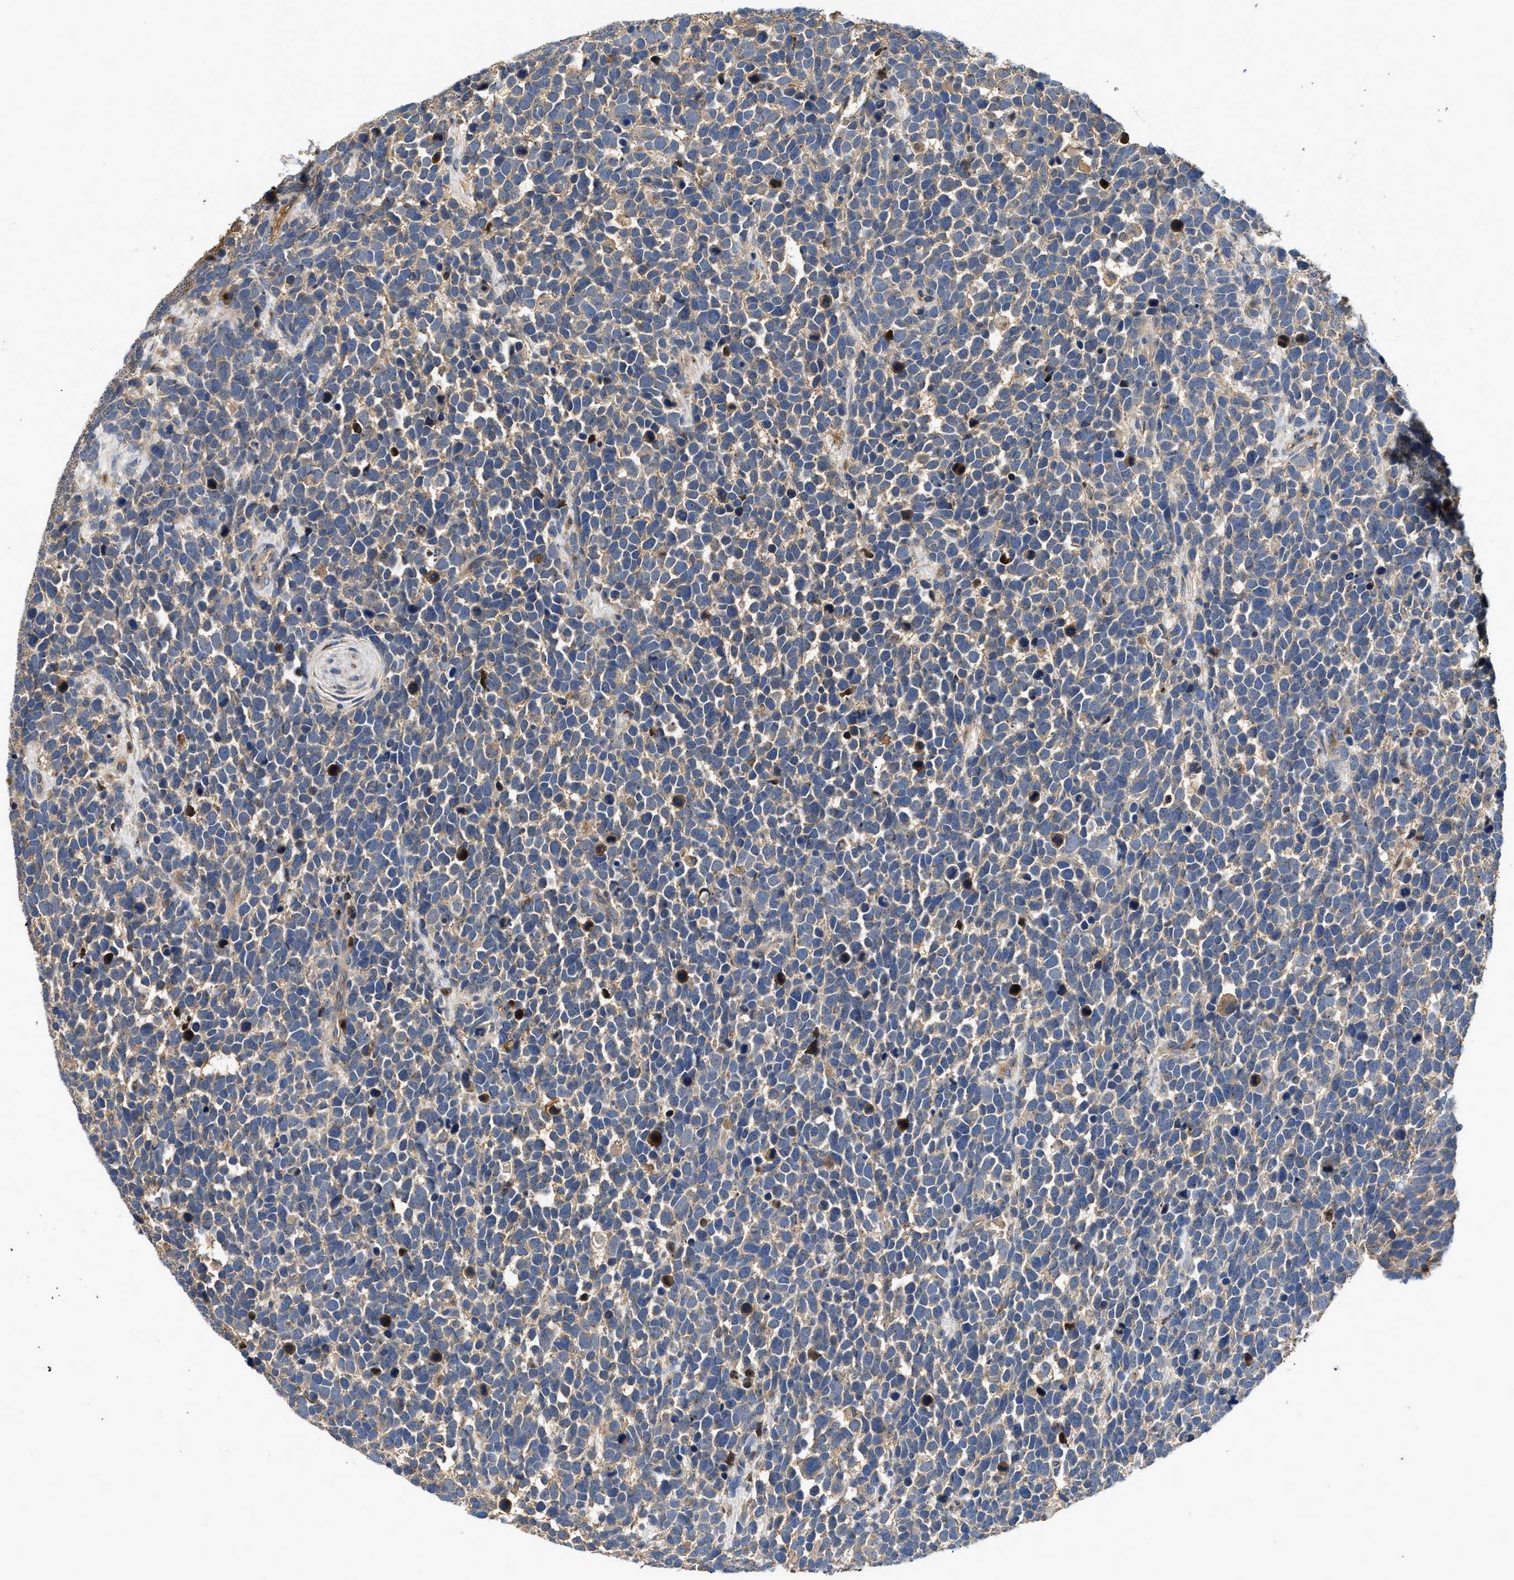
{"staining": {"intensity": "negative", "quantity": "none", "location": "none"}, "tissue": "urothelial cancer", "cell_type": "Tumor cells", "image_type": "cancer", "snomed": [{"axis": "morphology", "description": "Urothelial carcinoma, High grade"}, {"axis": "topography", "description": "Urinary bladder"}], "caption": "This is an immunohistochemistry (IHC) histopathology image of urothelial cancer. There is no expression in tumor cells.", "gene": "SIK2", "patient": {"sex": "female", "age": 82}}